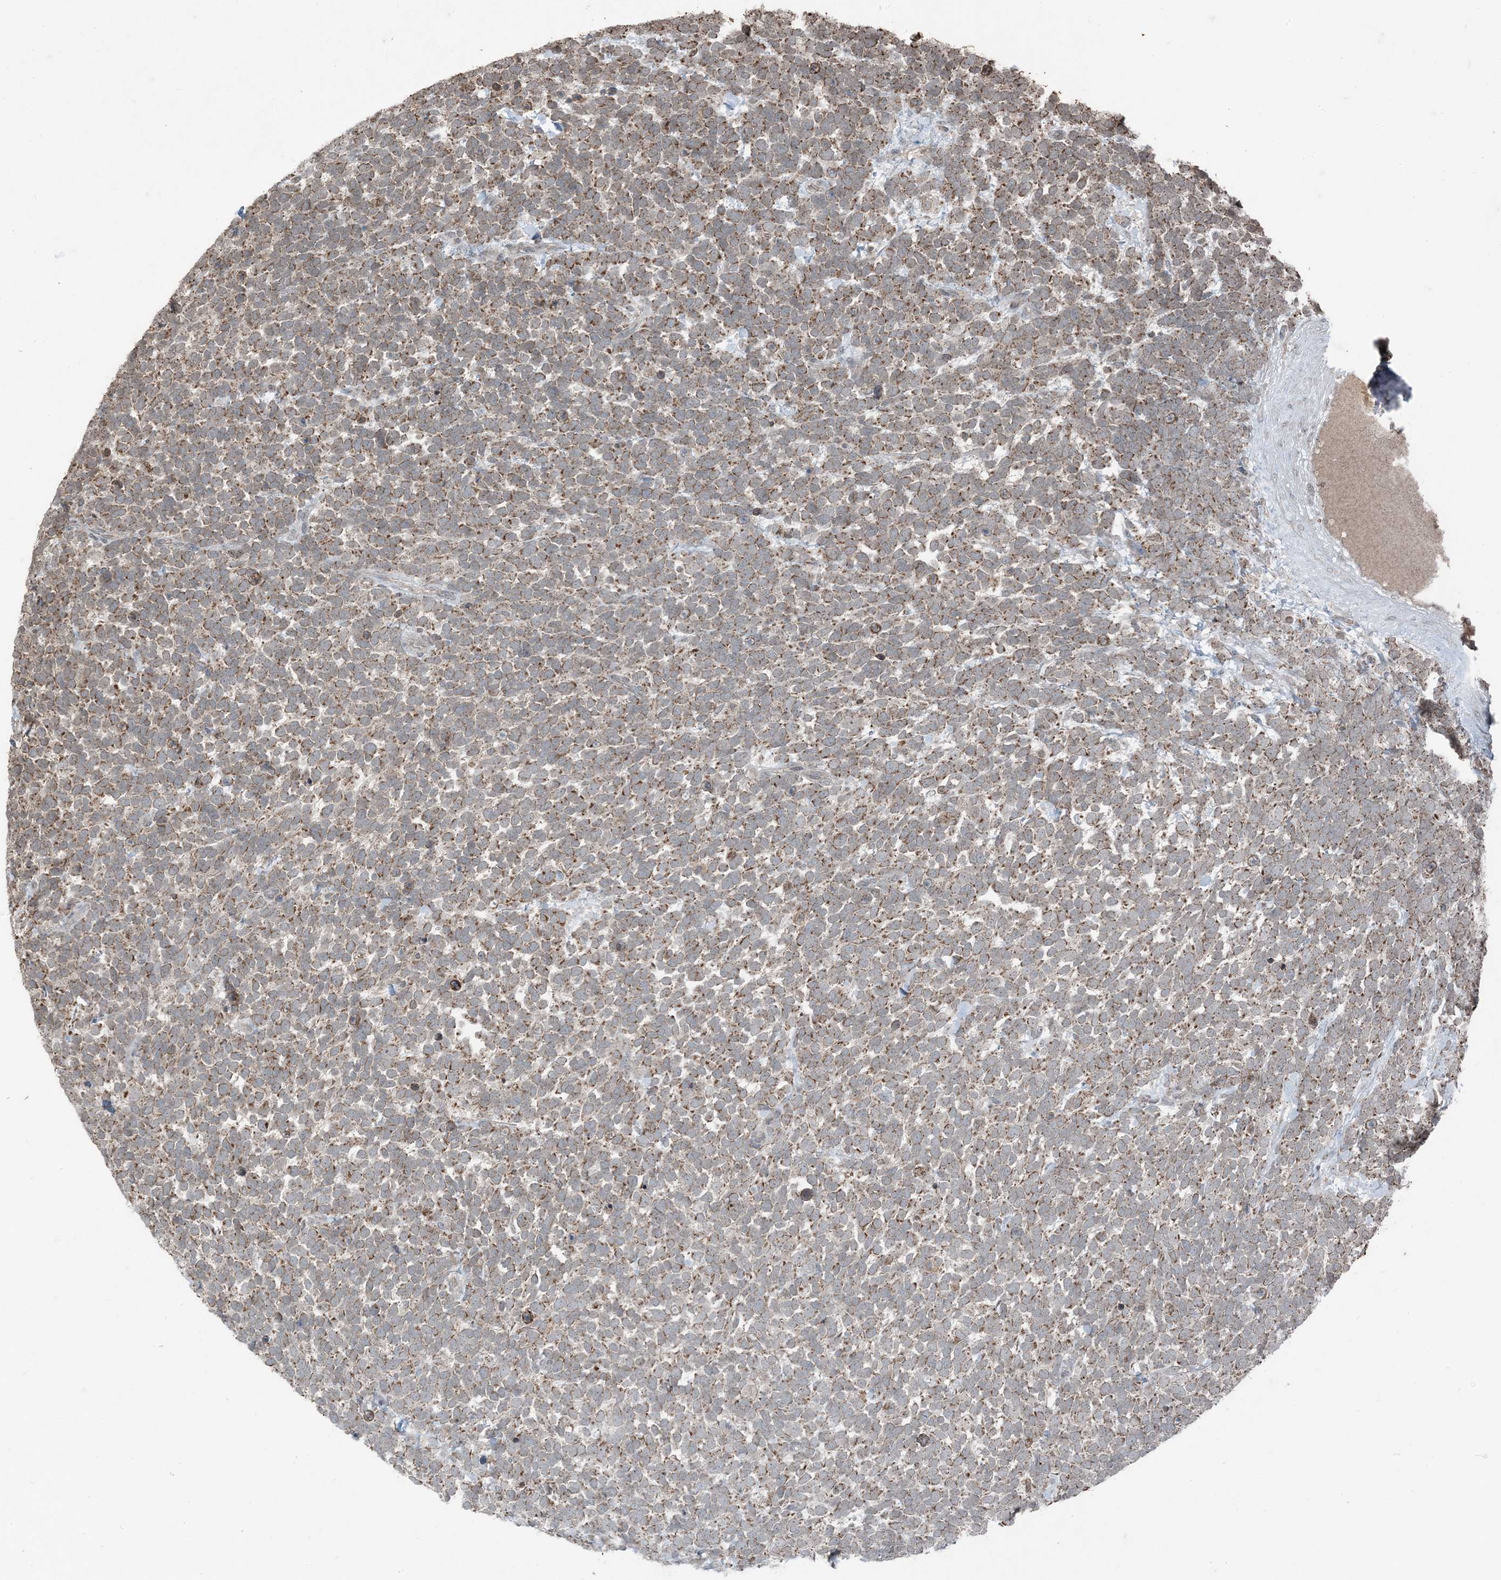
{"staining": {"intensity": "moderate", "quantity": ">75%", "location": "cytoplasmic/membranous"}, "tissue": "urothelial cancer", "cell_type": "Tumor cells", "image_type": "cancer", "snomed": [{"axis": "morphology", "description": "Urothelial carcinoma, High grade"}, {"axis": "topography", "description": "Urinary bladder"}], "caption": "This histopathology image demonstrates high-grade urothelial carcinoma stained with immunohistochemistry to label a protein in brown. The cytoplasmic/membranous of tumor cells show moderate positivity for the protein. Nuclei are counter-stained blue.", "gene": "GNL1", "patient": {"sex": "female", "age": 82}}